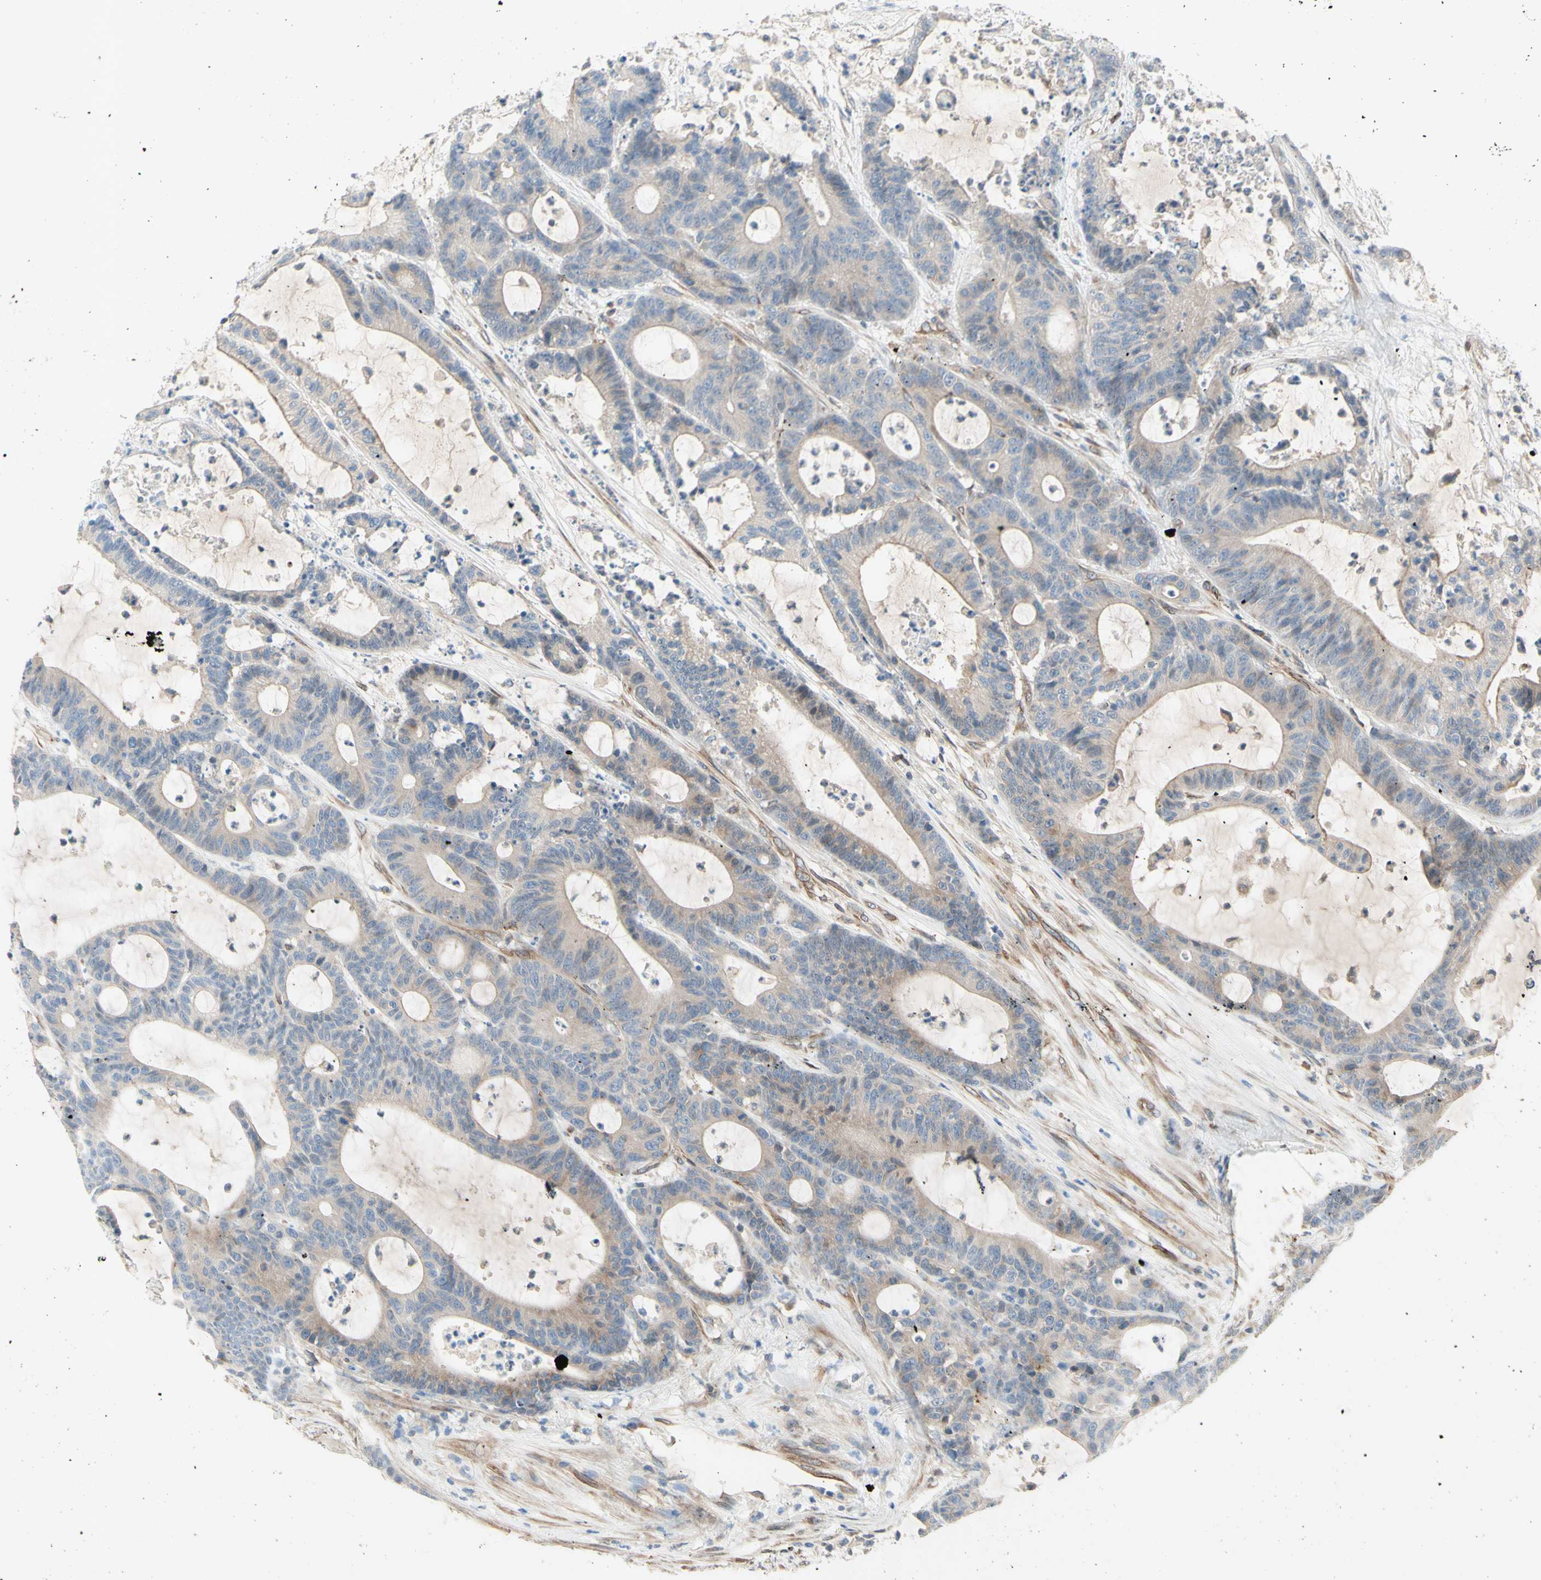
{"staining": {"intensity": "weak", "quantity": ">75%", "location": "cytoplasmic/membranous"}, "tissue": "colorectal cancer", "cell_type": "Tumor cells", "image_type": "cancer", "snomed": [{"axis": "morphology", "description": "Adenocarcinoma, NOS"}, {"axis": "topography", "description": "Colon"}], "caption": "High-magnification brightfield microscopy of adenocarcinoma (colorectal) stained with DAB (3,3'-diaminobenzidine) (brown) and counterstained with hematoxylin (blue). tumor cells exhibit weak cytoplasmic/membranous positivity is present in about>75% of cells. The staining is performed using DAB brown chromogen to label protein expression. The nuclei are counter-stained blue using hematoxylin.", "gene": "TRAF2", "patient": {"sex": "female", "age": 84}}